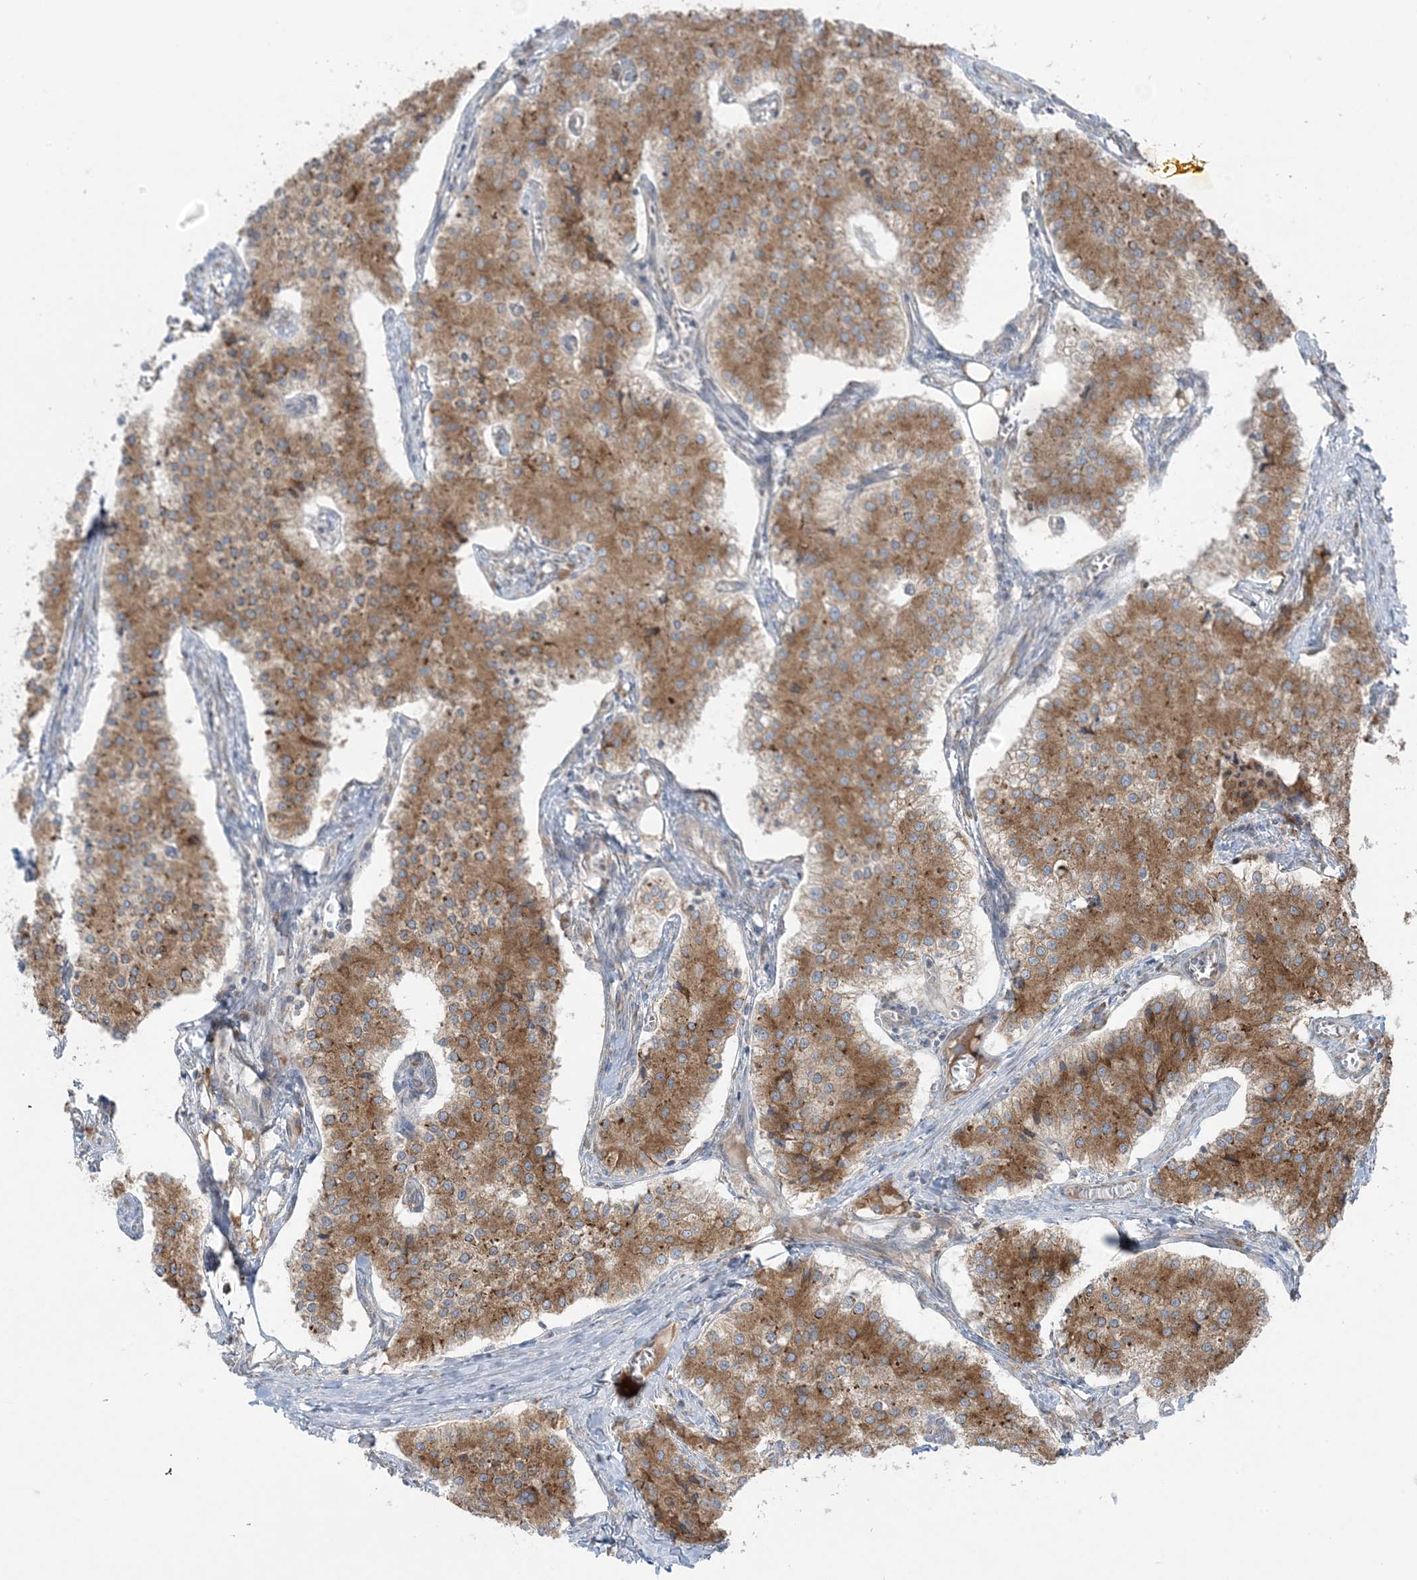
{"staining": {"intensity": "moderate", "quantity": ">75%", "location": "cytoplasmic/membranous"}, "tissue": "carcinoid", "cell_type": "Tumor cells", "image_type": "cancer", "snomed": [{"axis": "morphology", "description": "Carcinoid, malignant, NOS"}, {"axis": "topography", "description": "Colon"}], "caption": "Human carcinoid stained with a protein marker exhibits moderate staining in tumor cells.", "gene": "UBXN4", "patient": {"sex": "female", "age": 52}}